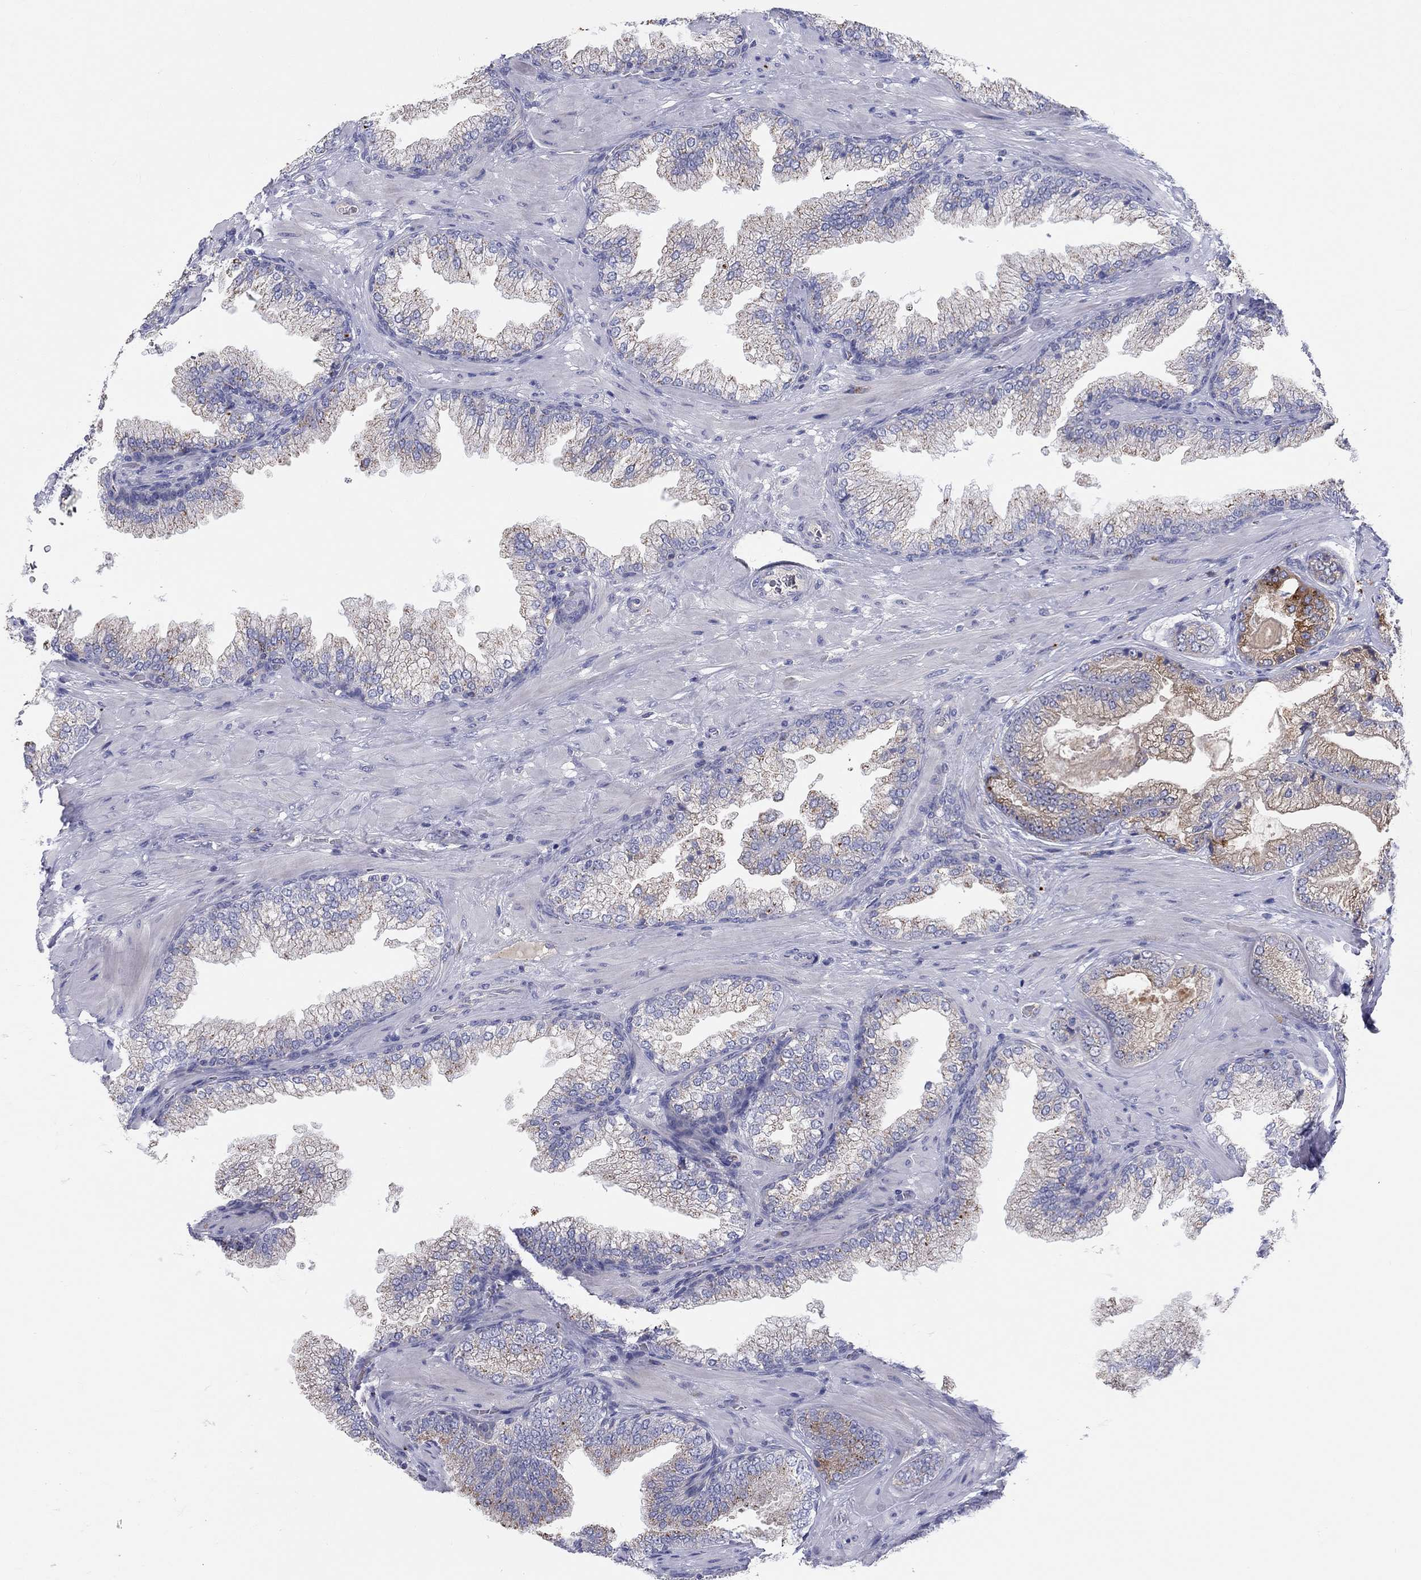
{"staining": {"intensity": "moderate", "quantity": "25%-75%", "location": "cytoplasmic/membranous"}, "tissue": "prostate cancer", "cell_type": "Tumor cells", "image_type": "cancer", "snomed": [{"axis": "morphology", "description": "Adenocarcinoma, Low grade"}, {"axis": "topography", "description": "Prostate"}], "caption": "The image reveals a brown stain indicating the presence of a protein in the cytoplasmic/membranous of tumor cells in prostate cancer.", "gene": "BCO2", "patient": {"sex": "male", "age": 57}}